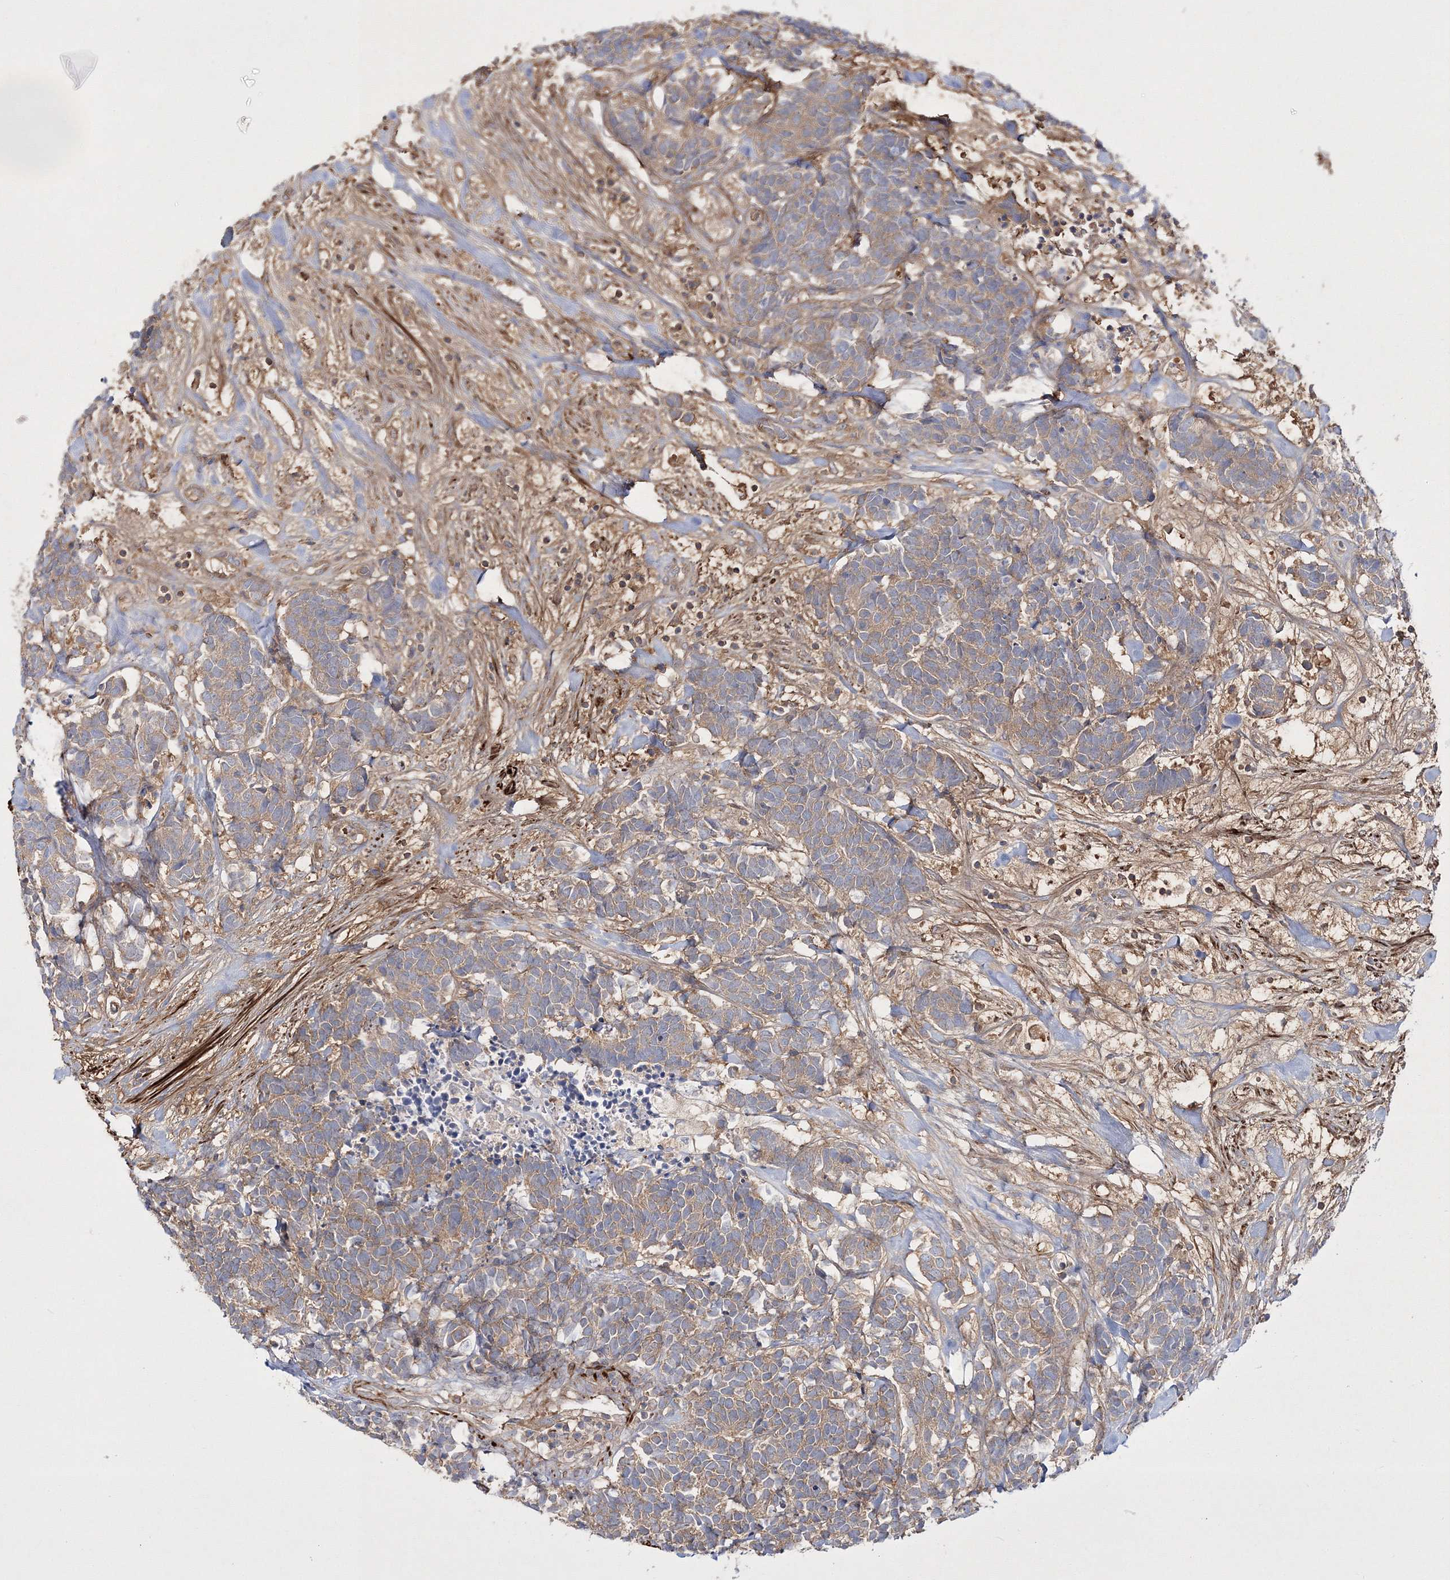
{"staining": {"intensity": "weak", "quantity": ">75%", "location": "cytoplasmic/membranous"}, "tissue": "carcinoid", "cell_type": "Tumor cells", "image_type": "cancer", "snomed": [{"axis": "morphology", "description": "Carcinoma, NOS"}, {"axis": "morphology", "description": "Carcinoid, malignant, NOS"}, {"axis": "topography", "description": "Urinary bladder"}], "caption": "IHC photomicrograph of human carcinoid stained for a protein (brown), which shows low levels of weak cytoplasmic/membranous positivity in approximately >75% of tumor cells.", "gene": "ZSWIM6", "patient": {"sex": "male", "age": 57}}